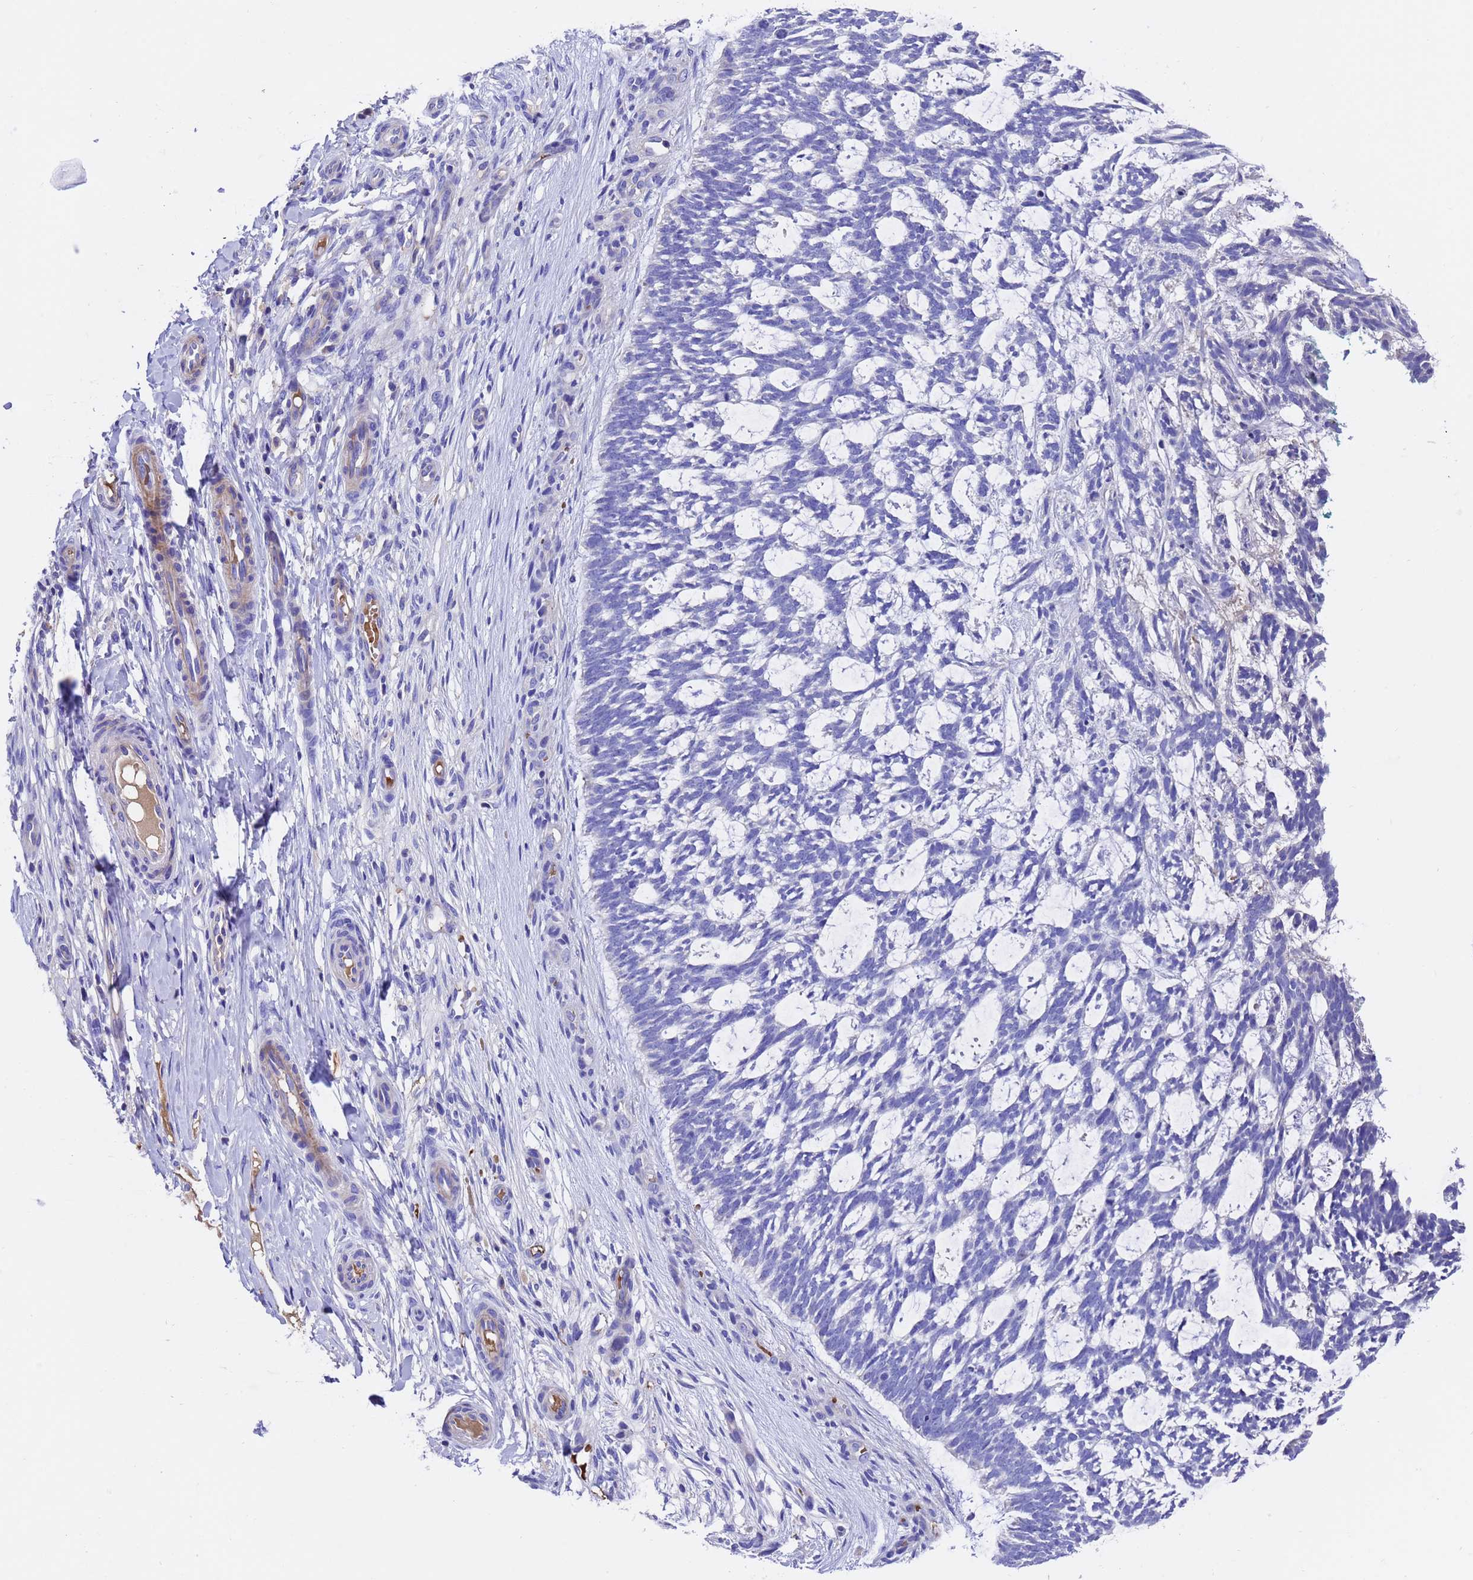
{"staining": {"intensity": "negative", "quantity": "none", "location": "none"}, "tissue": "skin cancer", "cell_type": "Tumor cells", "image_type": "cancer", "snomed": [{"axis": "morphology", "description": "Basal cell carcinoma"}, {"axis": "topography", "description": "Skin"}], "caption": "The micrograph shows no significant staining in tumor cells of skin cancer (basal cell carcinoma).", "gene": "ELP6", "patient": {"sex": "male", "age": 88}}